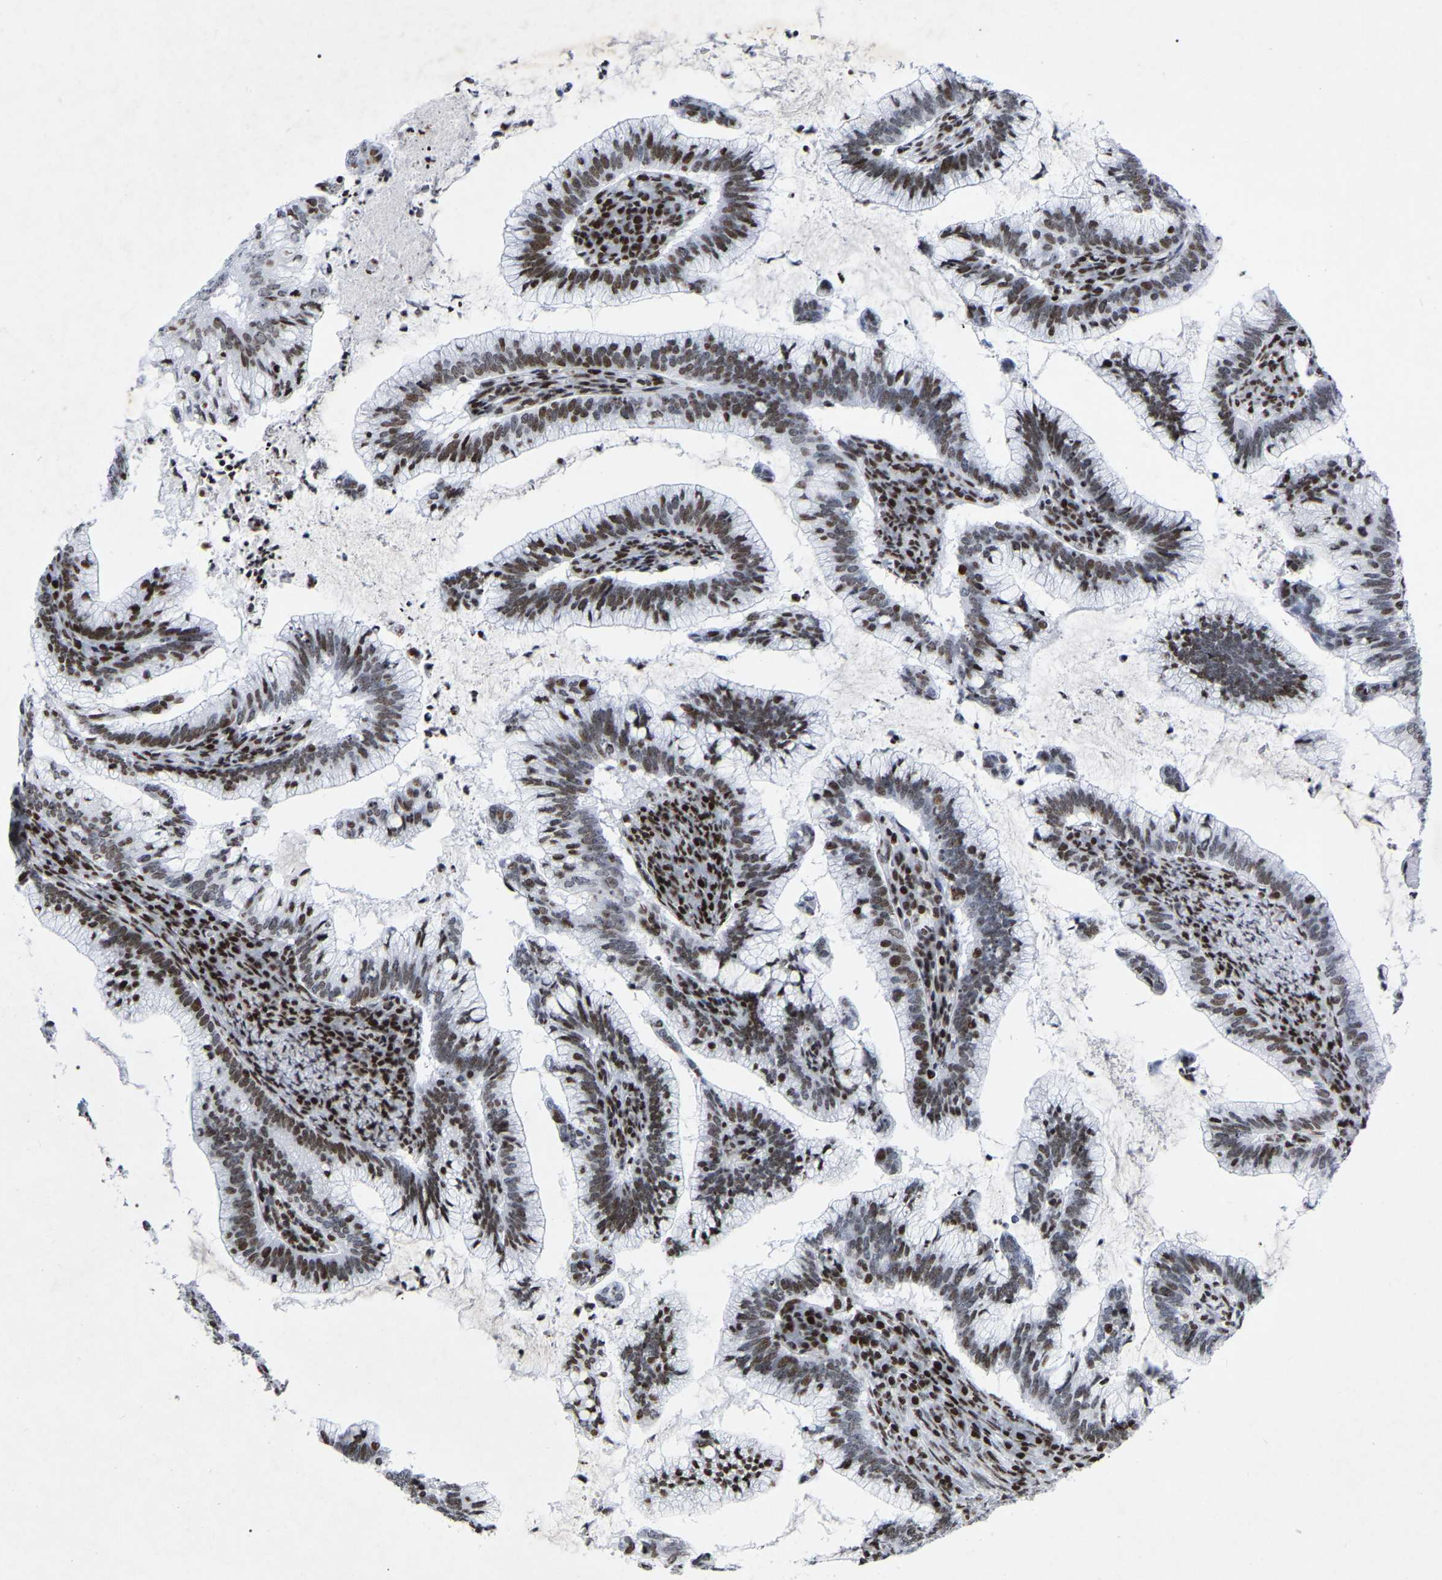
{"staining": {"intensity": "weak", "quantity": "<25%", "location": "nuclear"}, "tissue": "cervical cancer", "cell_type": "Tumor cells", "image_type": "cancer", "snomed": [{"axis": "morphology", "description": "Adenocarcinoma, NOS"}, {"axis": "topography", "description": "Cervix"}], "caption": "The immunohistochemistry image has no significant positivity in tumor cells of cervical cancer (adenocarcinoma) tissue.", "gene": "PRCC", "patient": {"sex": "female", "age": 36}}